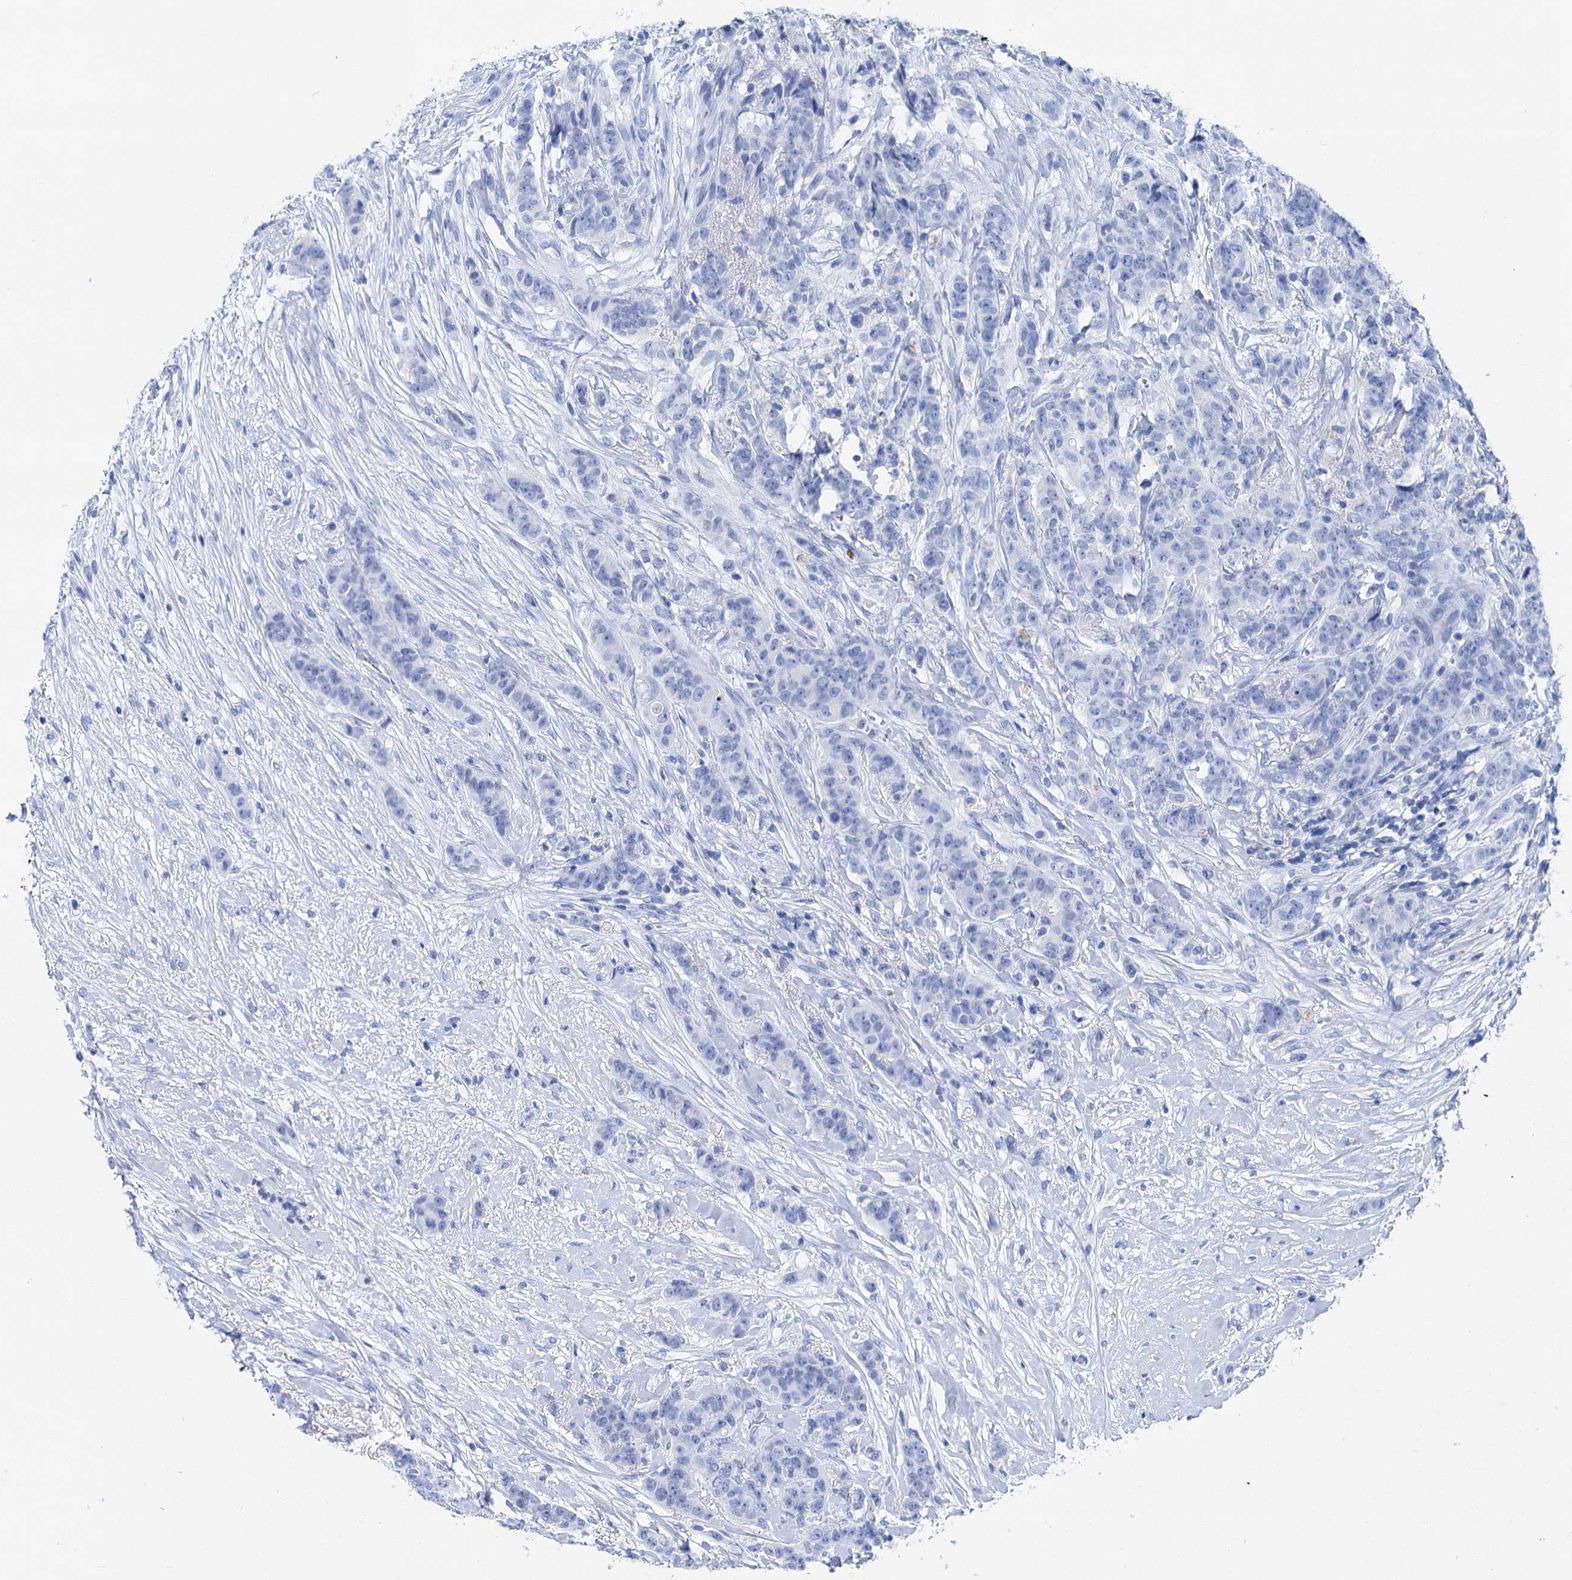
{"staining": {"intensity": "negative", "quantity": "none", "location": "none"}, "tissue": "breast cancer", "cell_type": "Tumor cells", "image_type": "cancer", "snomed": [{"axis": "morphology", "description": "Duct carcinoma"}, {"axis": "topography", "description": "Breast"}], "caption": "The IHC image has no significant positivity in tumor cells of breast infiltrating ductal carcinoma tissue.", "gene": "BRINP1", "patient": {"sex": "female", "age": 40}}